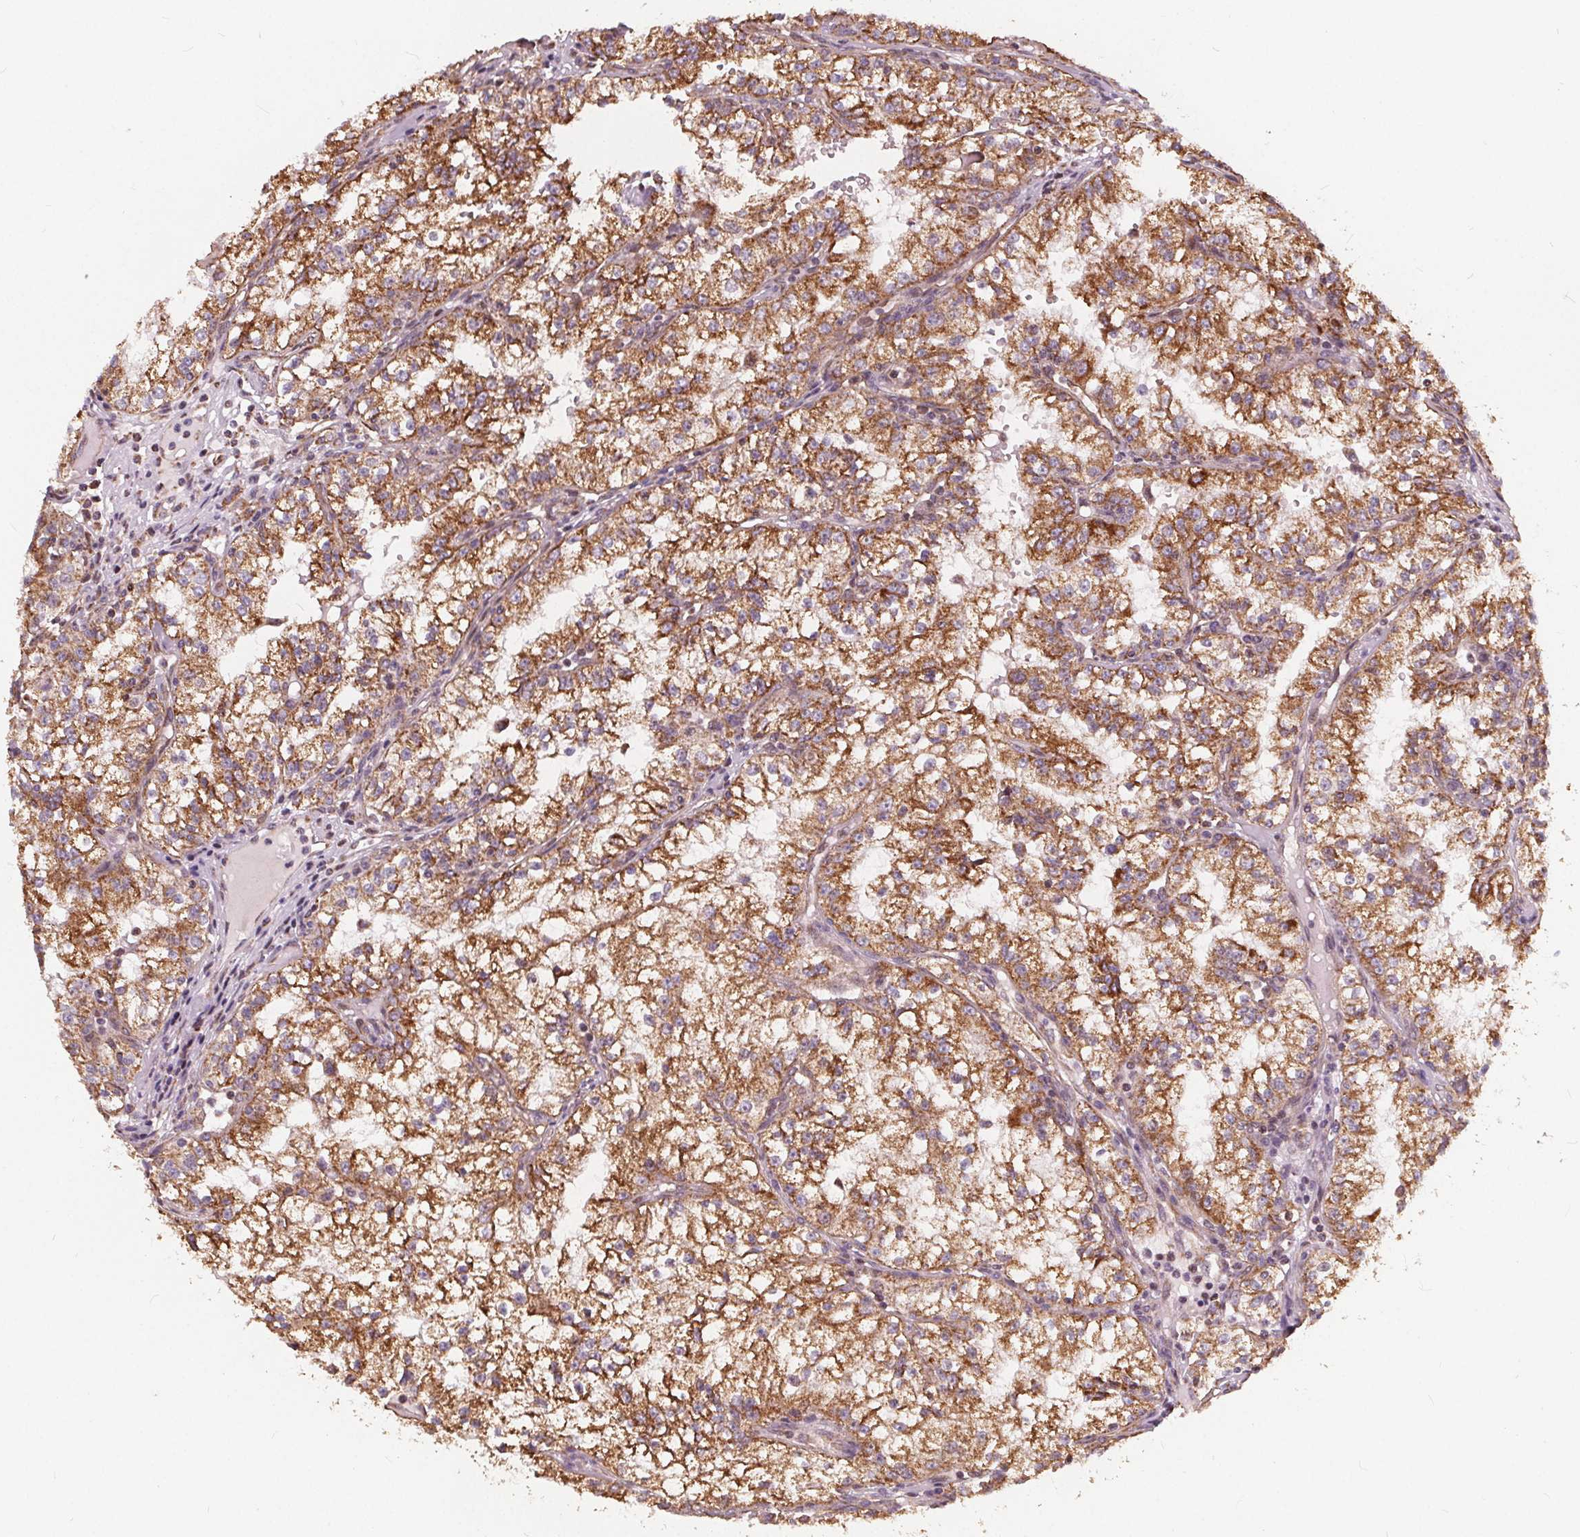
{"staining": {"intensity": "moderate", "quantity": ">75%", "location": "cytoplasmic/membranous"}, "tissue": "renal cancer", "cell_type": "Tumor cells", "image_type": "cancer", "snomed": [{"axis": "morphology", "description": "Adenocarcinoma, NOS"}, {"axis": "topography", "description": "Kidney"}], "caption": "Moderate cytoplasmic/membranous staining for a protein is appreciated in about >75% of tumor cells of renal cancer (adenocarcinoma) using IHC.", "gene": "PLSCR3", "patient": {"sex": "male", "age": 36}}